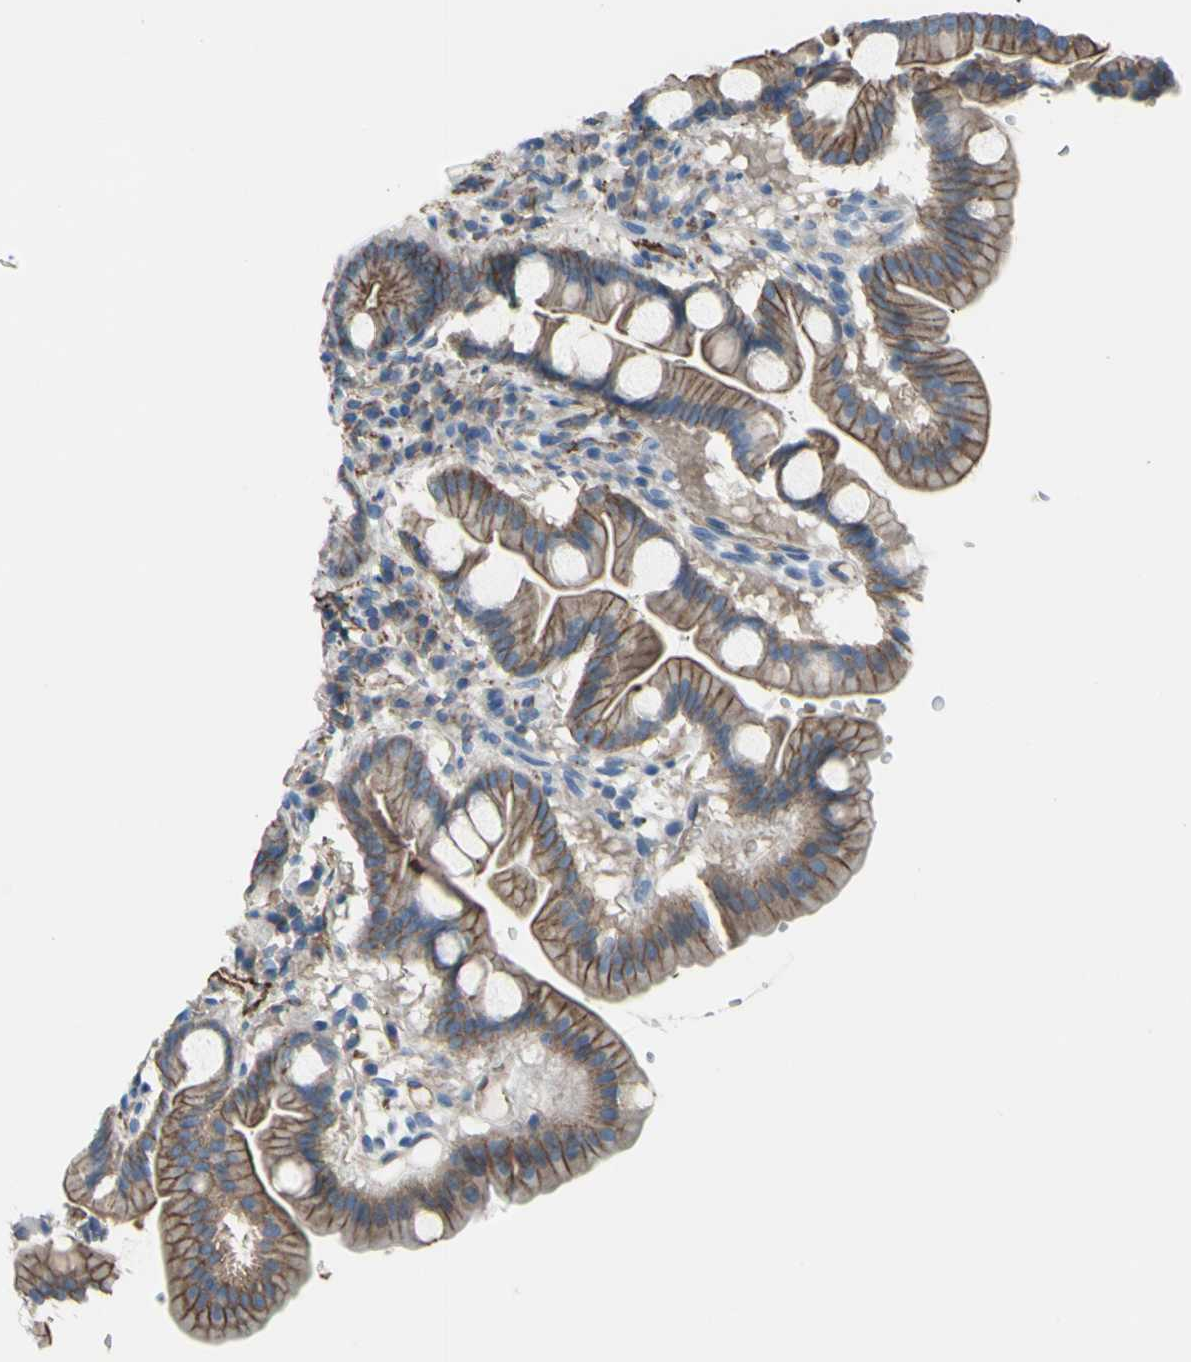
{"staining": {"intensity": "moderate", "quantity": ">75%", "location": "cytoplasmic/membranous"}, "tissue": "duodenum", "cell_type": "Glandular cells", "image_type": "normal", "snomed": [{"axis": "morphology", "description": "Normal tissue, NOS"}, {"axis": "topography", "description": "Duodenum"}], "caption": "Immunohistochemical staining of normal duodenum exhibits medium levels of moderate cytoplasmic/membranous expression in approximately >75% of glandular cells. (Stains: DAB in brown, nuclei in blue, Microscopy: brightfield microscopy at high magnification).", "gene": "TPBG", "patient": {"sex": "male", "age": 50}}